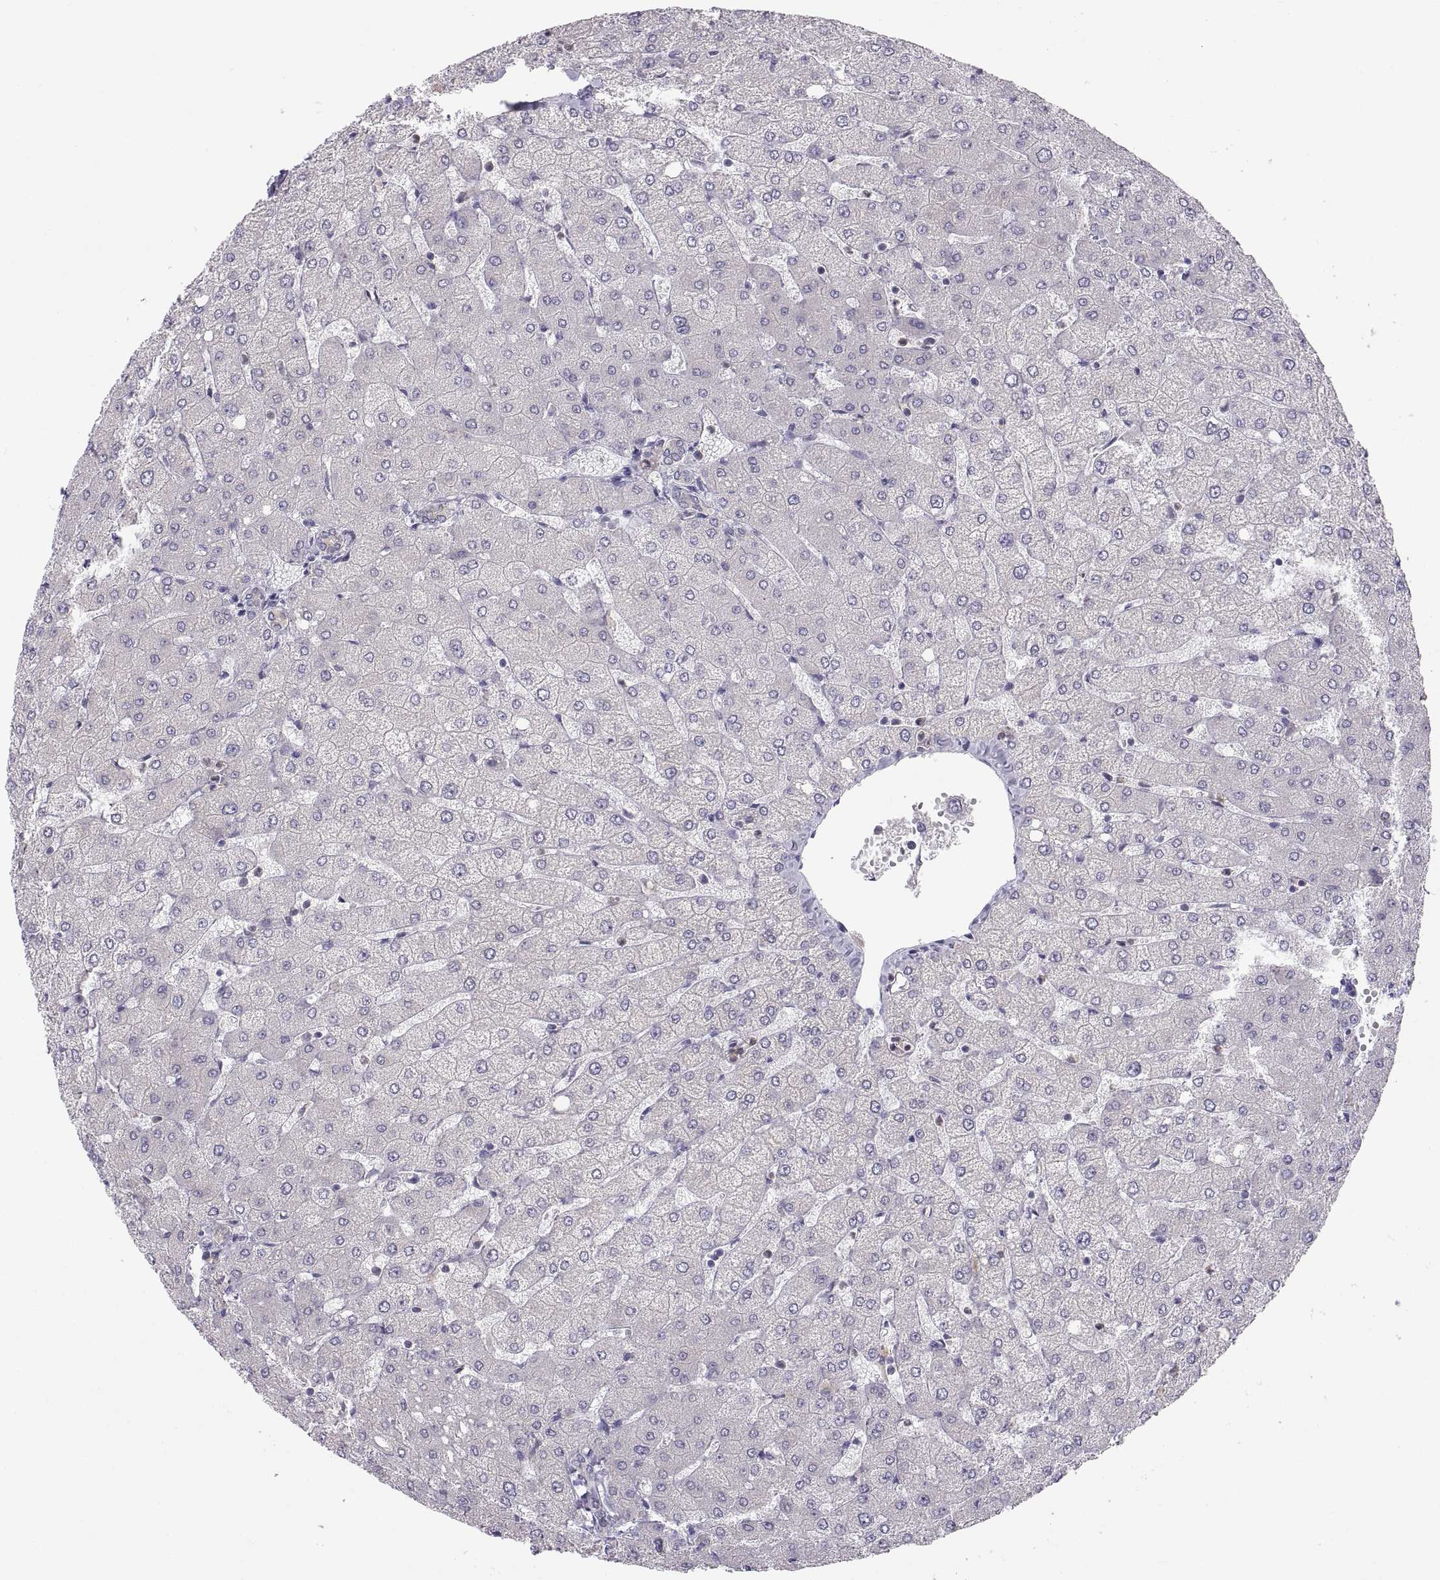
{"staining": {"intensity": "negative", "quantity": "none", "location": "none"}, "tissue": "liver", "cell_type": "Cholangiocytes", "image_type": "normal", "snomed": [{"axis": "morphology", "description": "Normal tissue, NOS"}, {"axis": "topography", "description": "Liver"}], "caption": "DAB (3,3'-diaminobenzidine) immunohistochemical staining of unremarkable human liver shows no significant expression in cholangiocytes.", "gene": "ERO1A", "patient": {"sex": "female", "age": 54}}